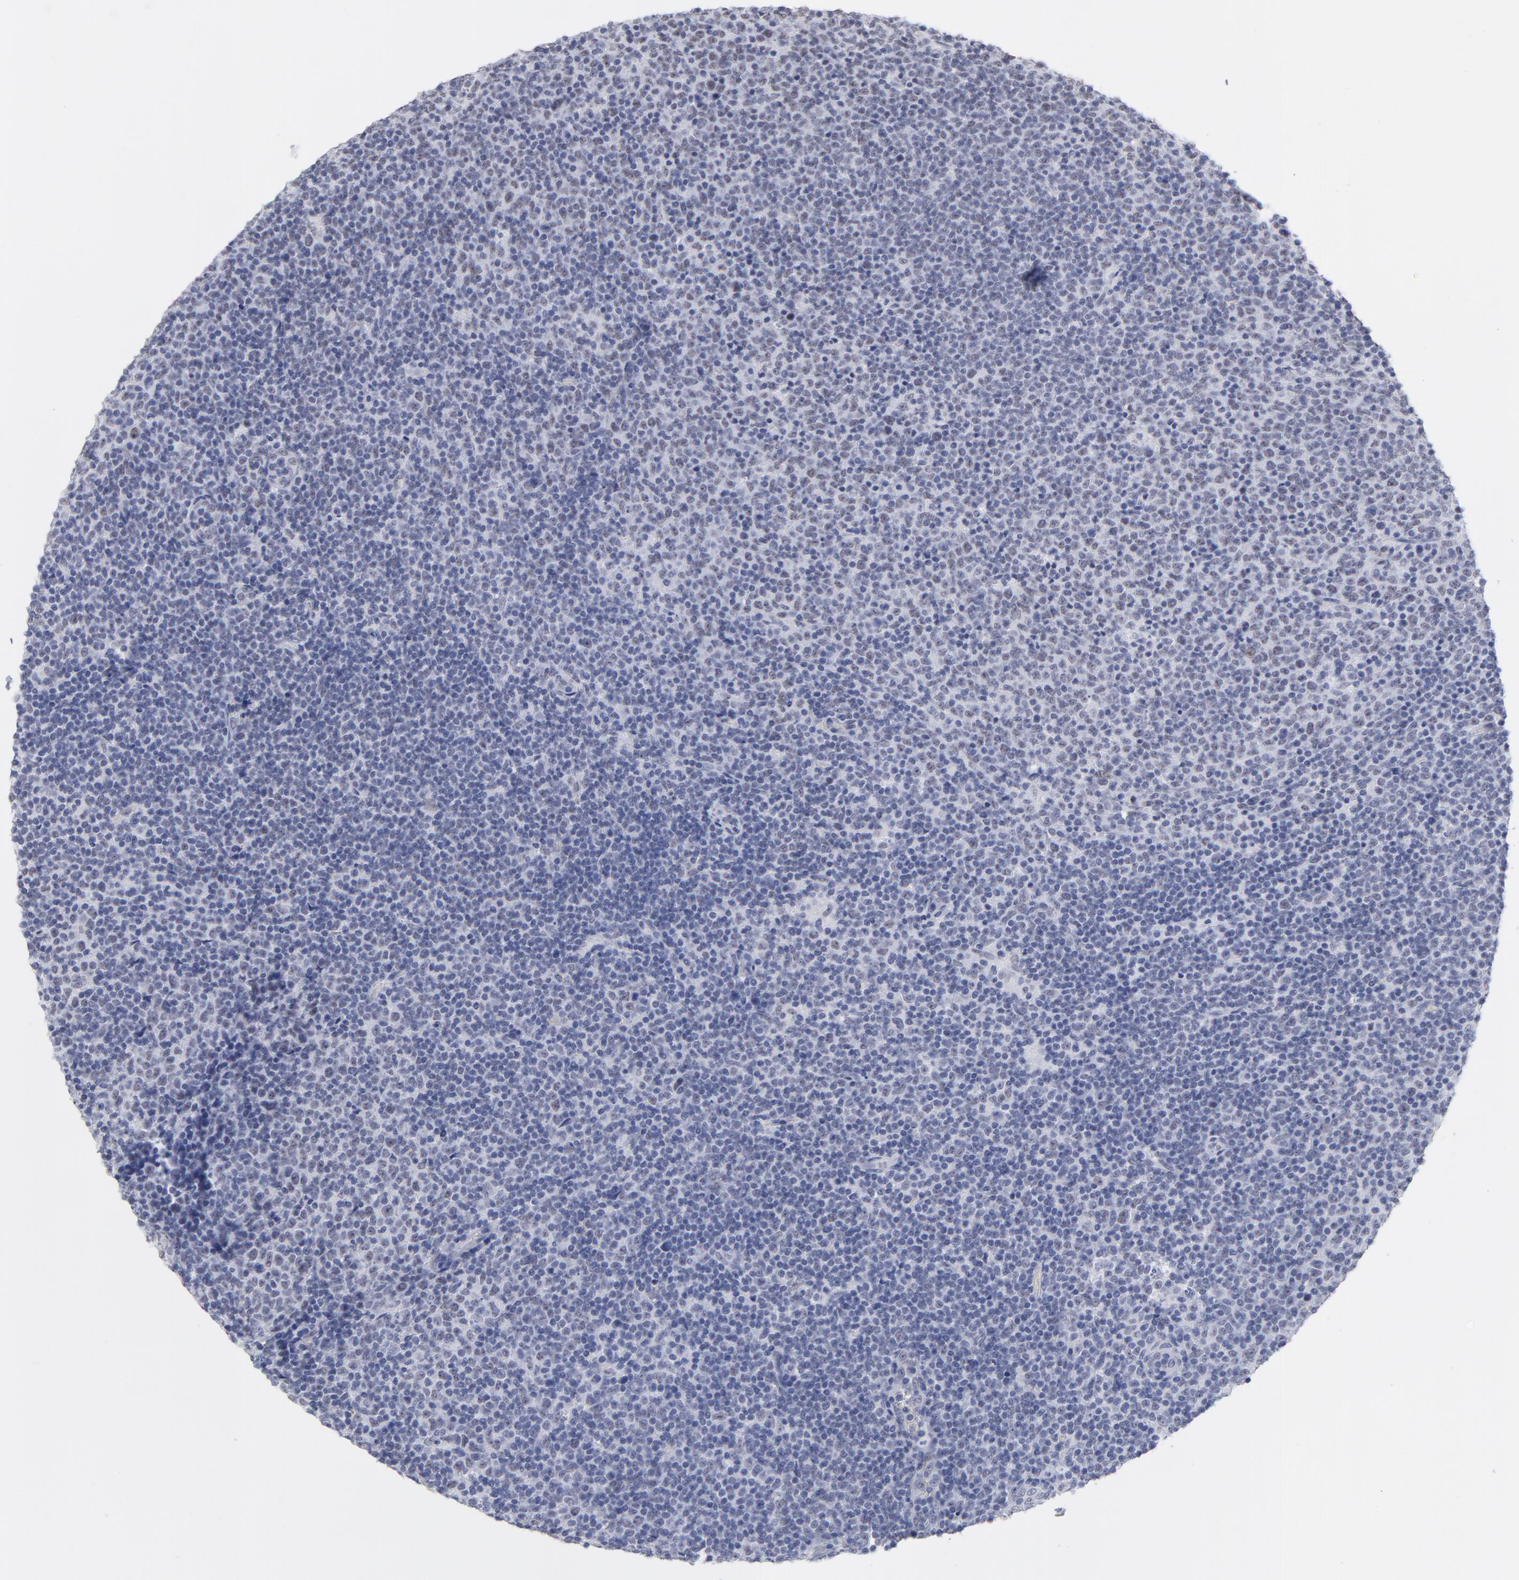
{"staining": {"intensity": "weak", "quantity": "<25%", "location": "nuclear"}, "tissue": "lymphoma", "cell_type": "Tumor cells", "image_type": "cancer", "snomed": [{"axis": "morphology", "description": "Malignant lymphoma, non-Hodgkin's type, Low grade"}, {"axis": "topography", "description": "Lymph node"}], "caption": "An IHC micrograph of low-grade malignant lymphoma, non-Hodgkin's type is shown. There is no staining in tumor cells of low-grade malignant lymphoma, non-Hodgkin's type. The staining was performed using DAB to visualize the protein expression in brown, while the nuclei were stained in blue with hematoxylin (Magnification: 20x).", "gene": "SNRPB", "patient": {"sex": "male", "age": 70}}